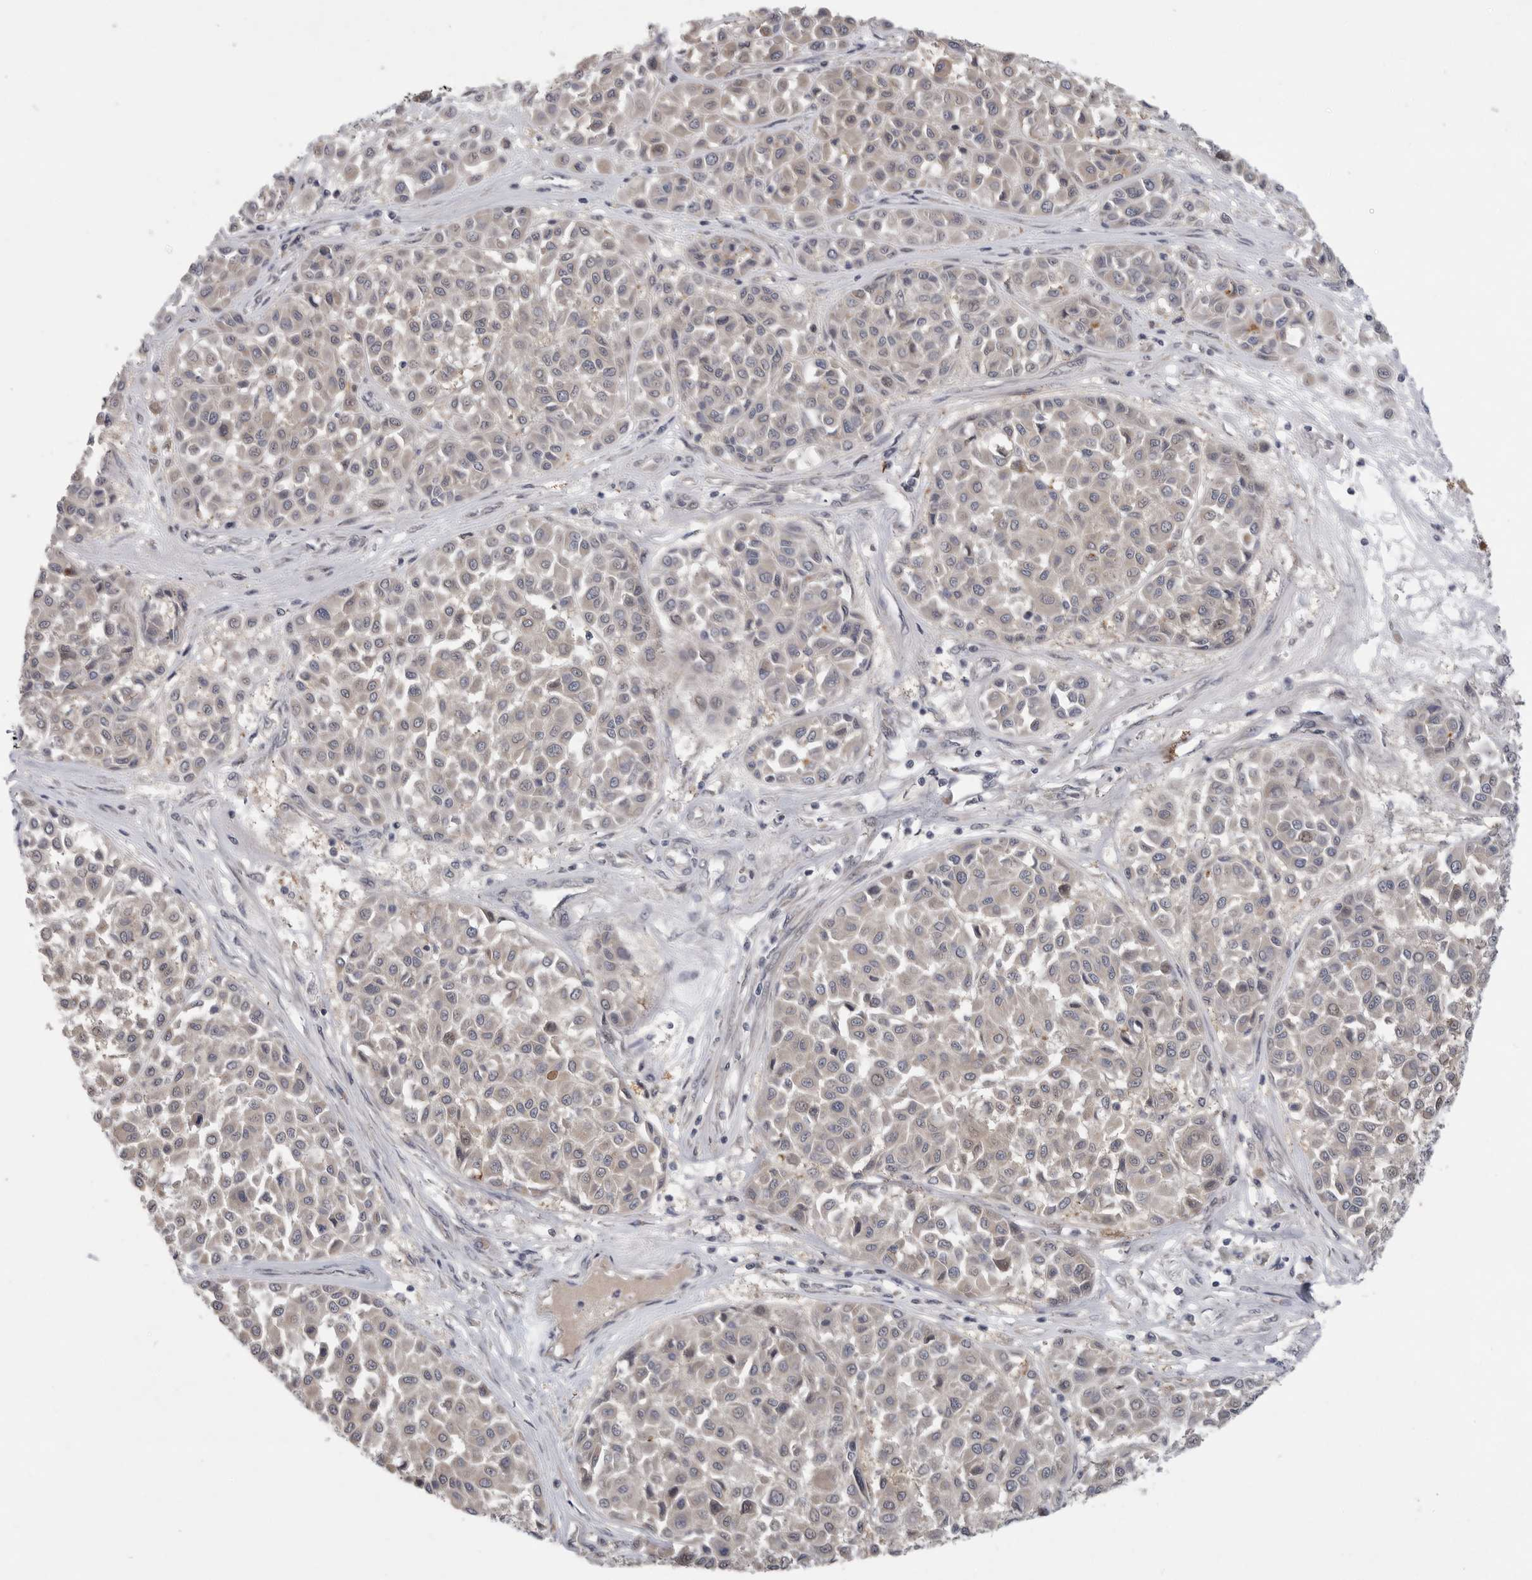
{"staining": {"intensity": "weak", "quantity": "<25%", "location": "cytoplasmic/membranous"}, "tissue": "melanoma", "cell_type": "Tumor cells", "image_type": "cancer", "snomed": [{"axis": "morphology", "description": "Malignant melanoma, Metastatic site"}, {"axis": "topography", "description": "Soft tissue"}], "caption": "A high-resolution histopathology image shows immunohistochemistry staining of melanoma, which shows no significant staining in tumor cells.", "gene": "FBXO43", "patient": {"sex": "male", "age": 41}}